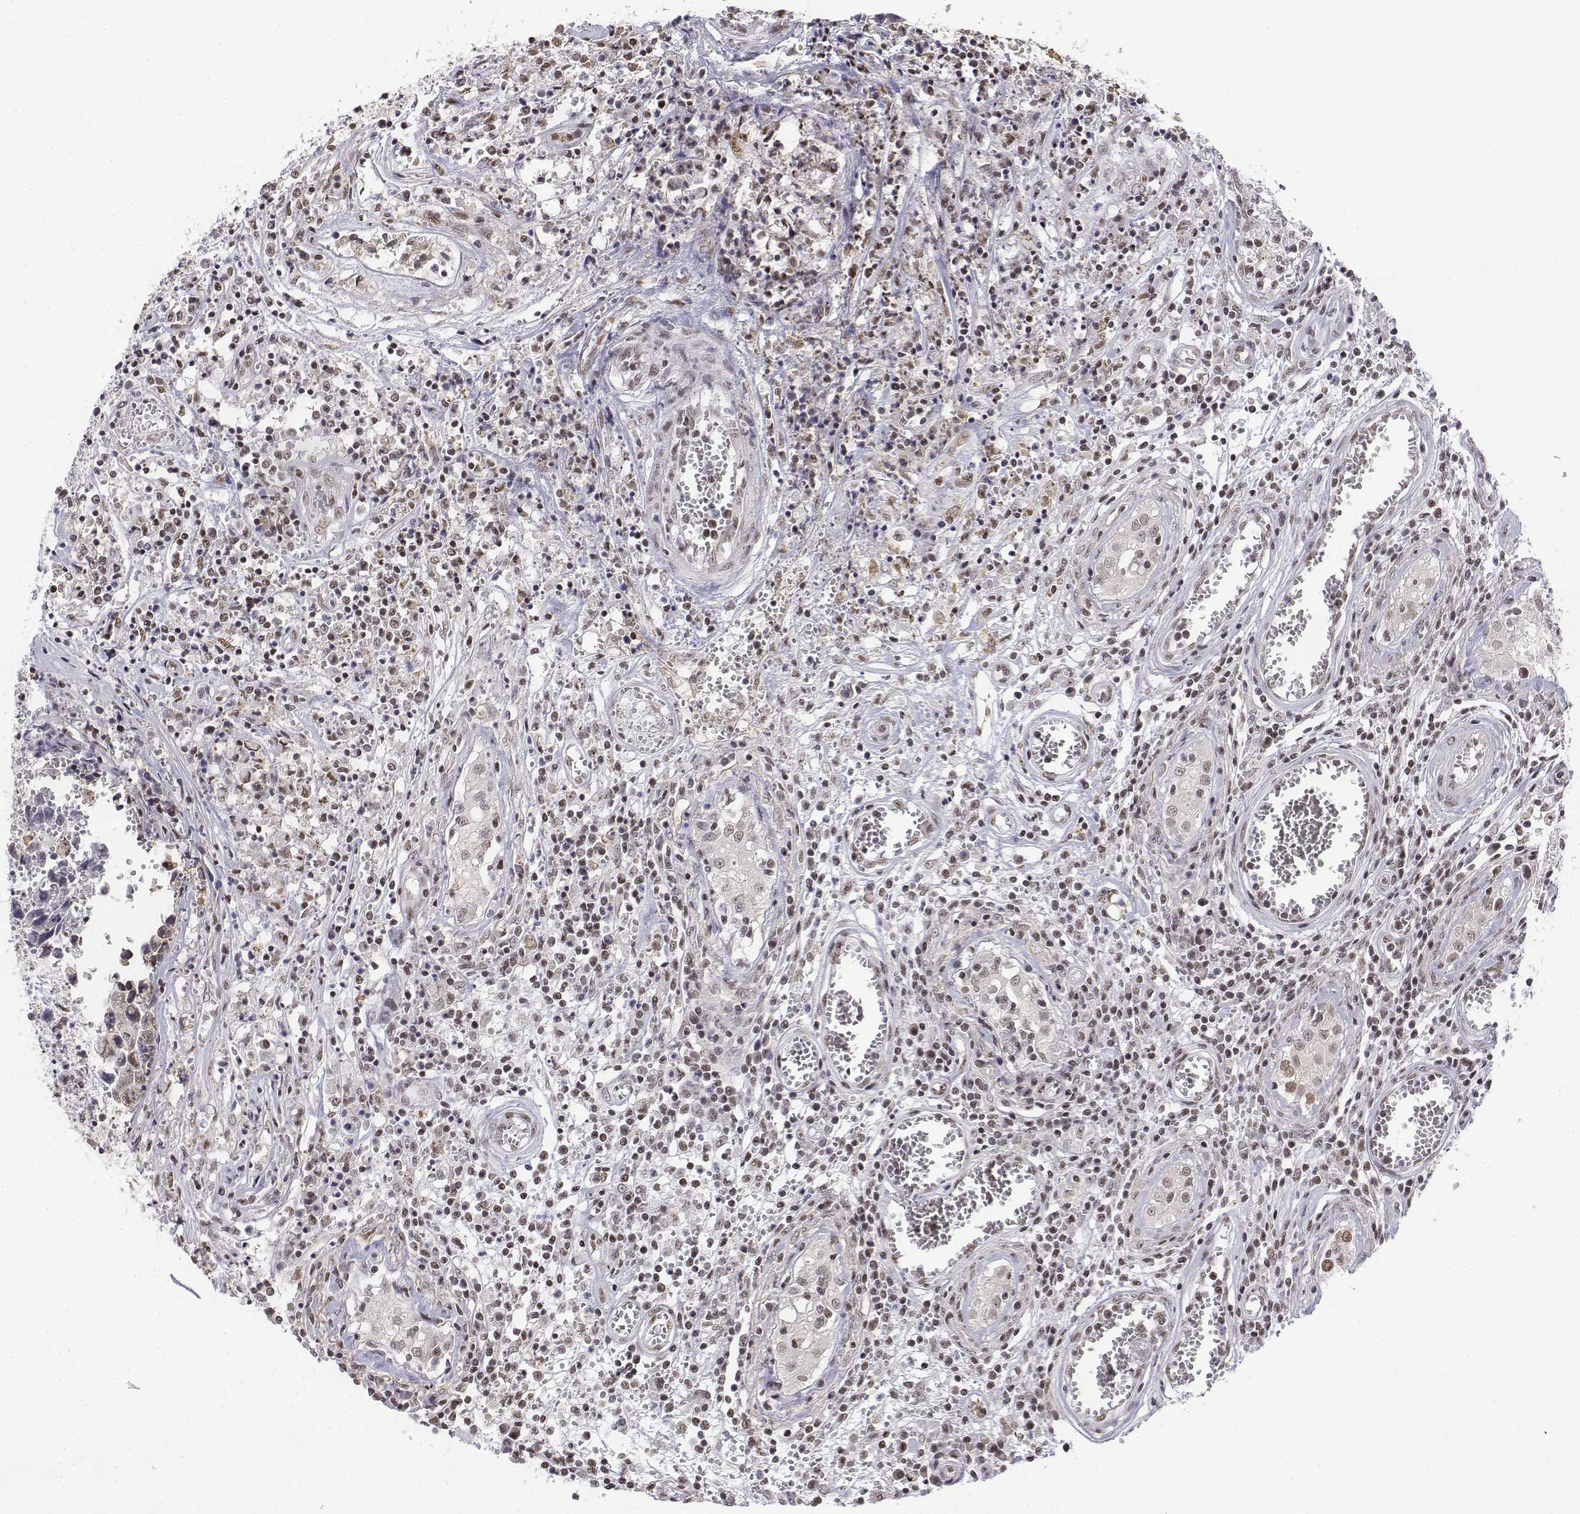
{"staining": {"intensity": "weak", "quantity": ">75%", "location": "nuclear"}, "tissue": "testis cancer", "cell_type": "Tumor cells", "image_type": "cancer", "snomed": [{"axis": "morphology", "description": "Carcinoma, Embryonal, NOS"}, {"axis": "topography", "description": "Testis"}], "caption": "Testis cancer (embryonal carcinoma) tissue shows weak nuclear expression in about >75% of tumor cells", "gene": "SETD1A", "patient": {"sex": "male", "age": 36}}